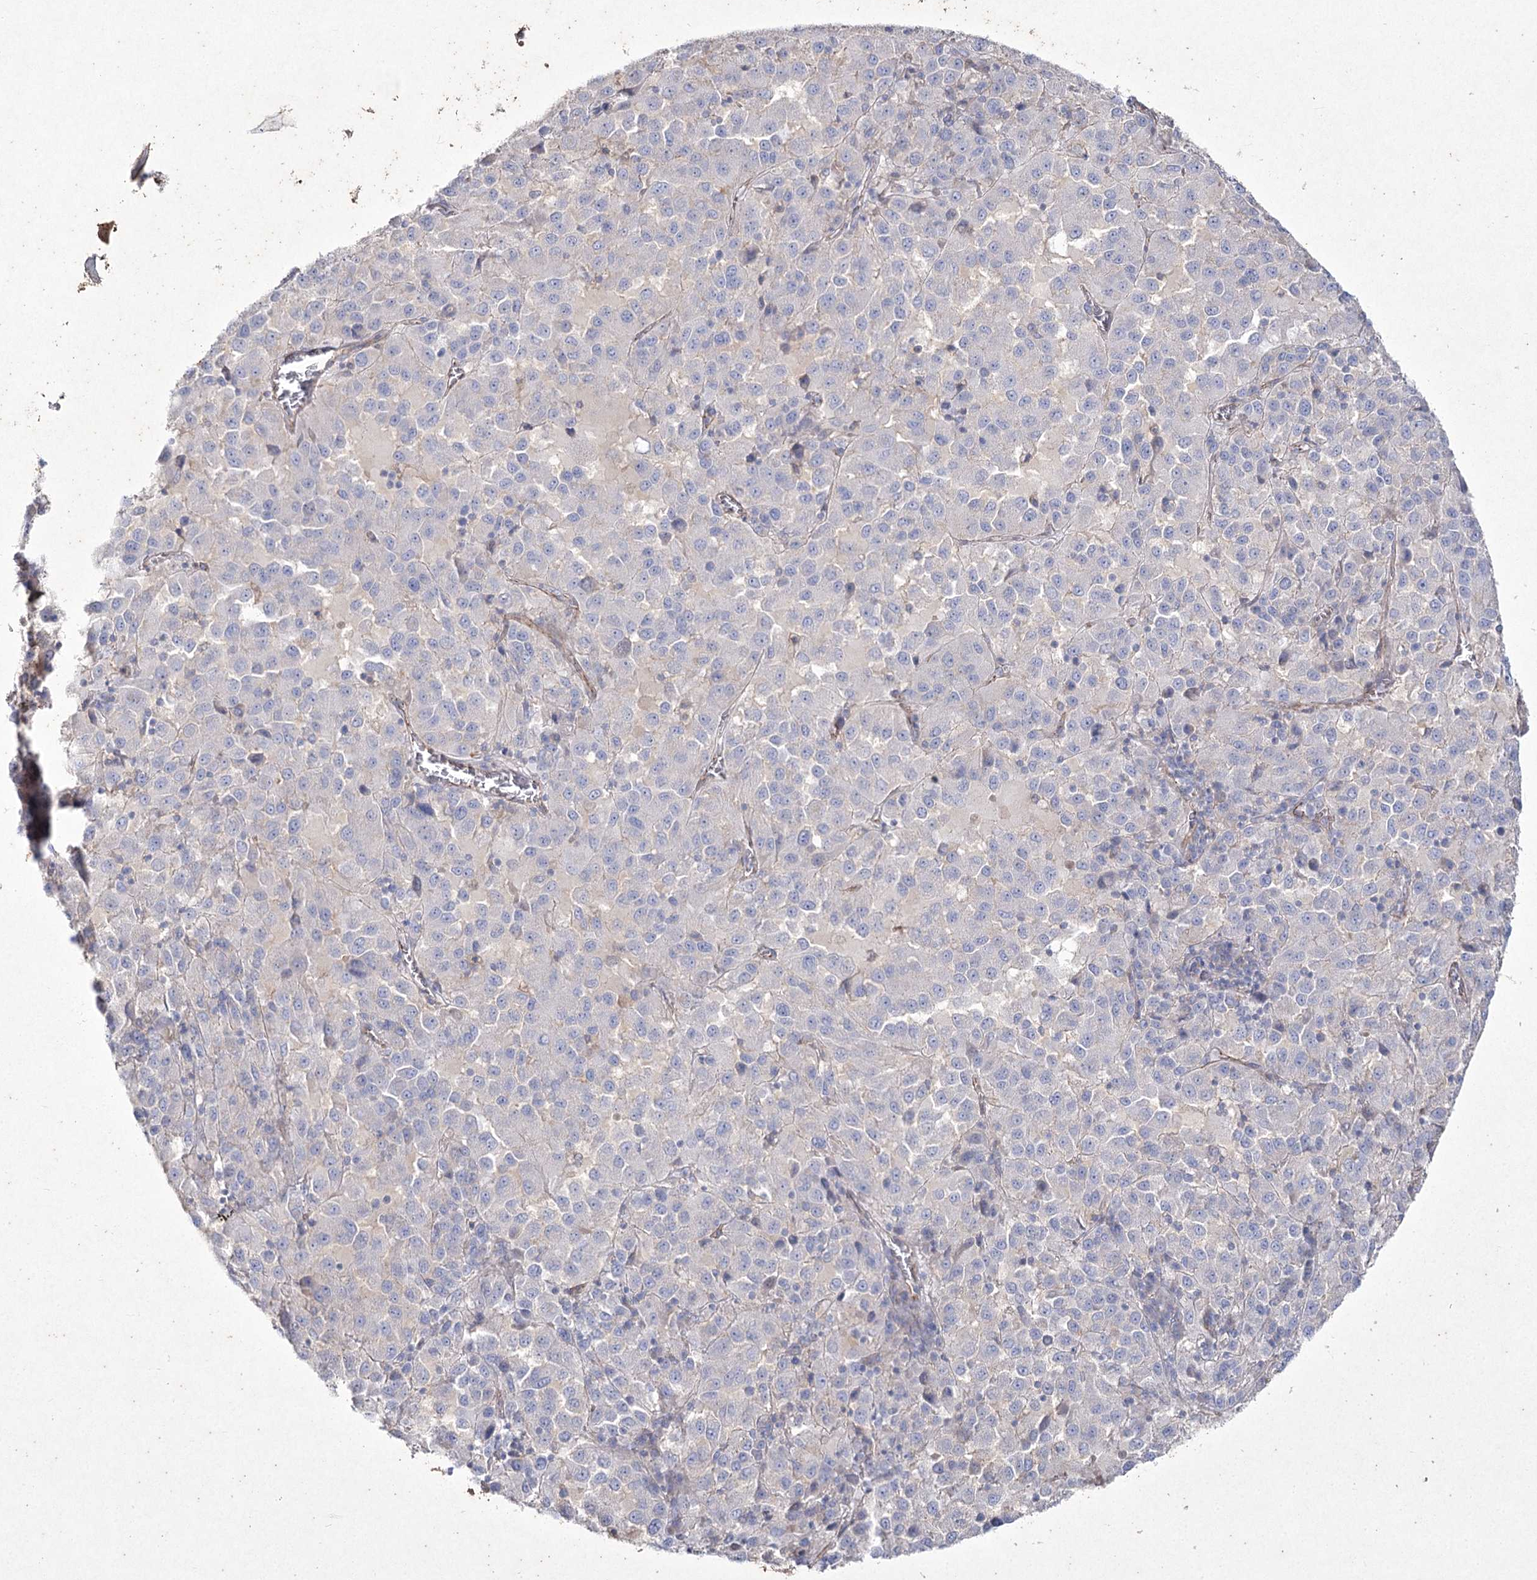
{"staining": {"intensity": "negative", "quantity": "none", "location": "none"}, "tissue": "melanoma", "cell_type": "Tumor cells", "image_type": "cancer", "snomed": [{"axis": "morphology", "description": "Malignant melanoma, Metastatic site"}, {"axis": "topography", "description": "Lung"}], "caption": "Tumor cells are negative for protein expression in human malignant melanoma (metastatic site).", "gene": "LDLRAD3", "patient": {"sex": "male", "age": 64}}